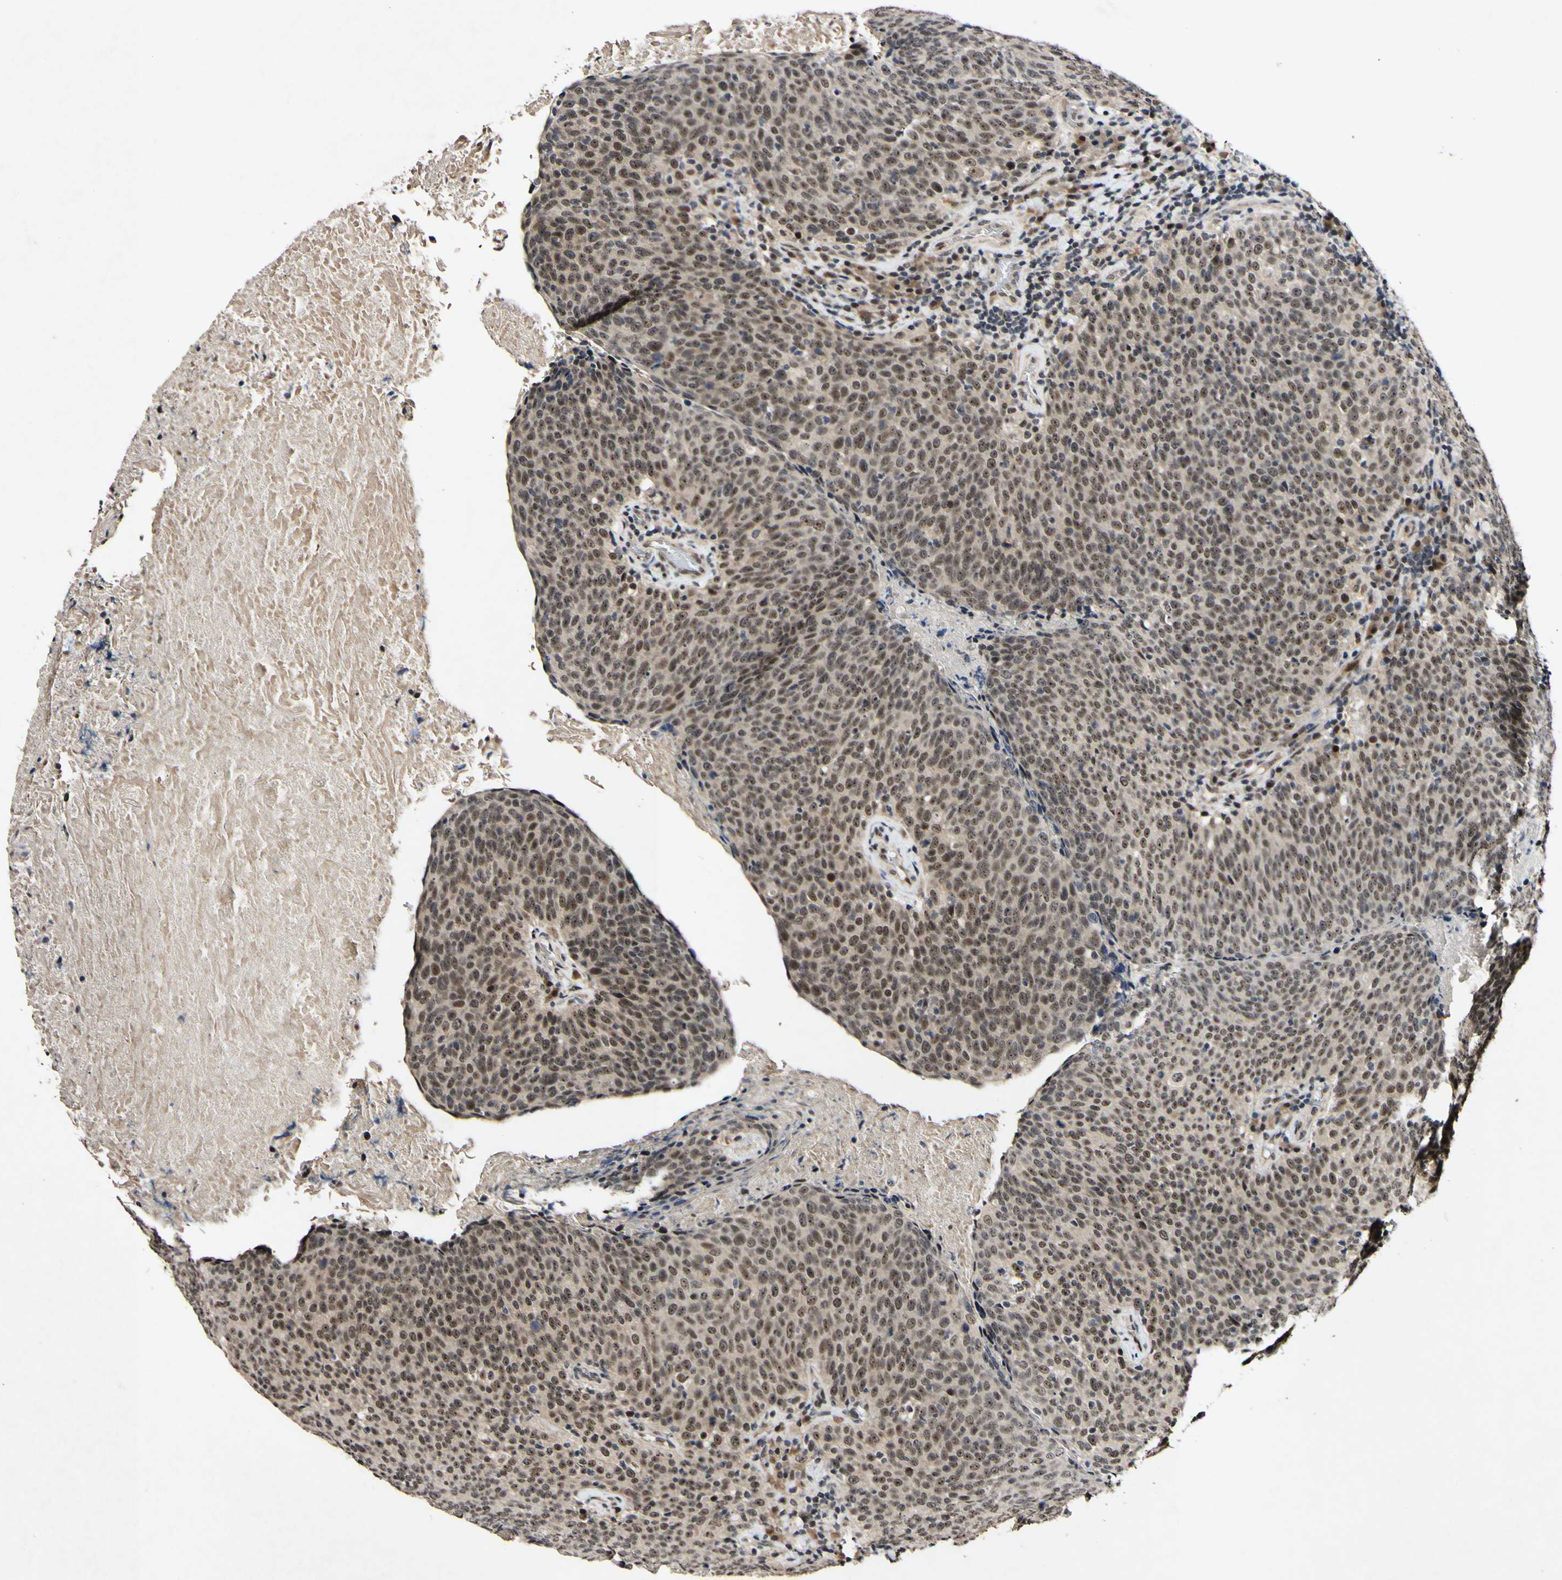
{"staining": {"intensity": "moderate", "quantity": ">75%", "location": "nuclear"}, "tissue": "head and neck cancer", "cell_type": "Tumor cells", "image_type": "cancer", "snomed": [{"axis": "morphology", "description": "Squamous cell carcinoma, NOS"}, {"axis": "morphology", "description": "Squamous cell carcinoma, metastatic, NOS"}, {"axis": "topography", "description": "Lymph node"}, {"axis": "topography", "description": "Head-Neck"}], "caption": "Immunohistochemistry photomicrograph of human head and neck cancer stained for a protein (brown), which demonstrates medium levels of moderate nuclear positivity in about >75% of tumor cells.", "gene": "POLR2F", "patient": {"sex": "male", "age": 62}}